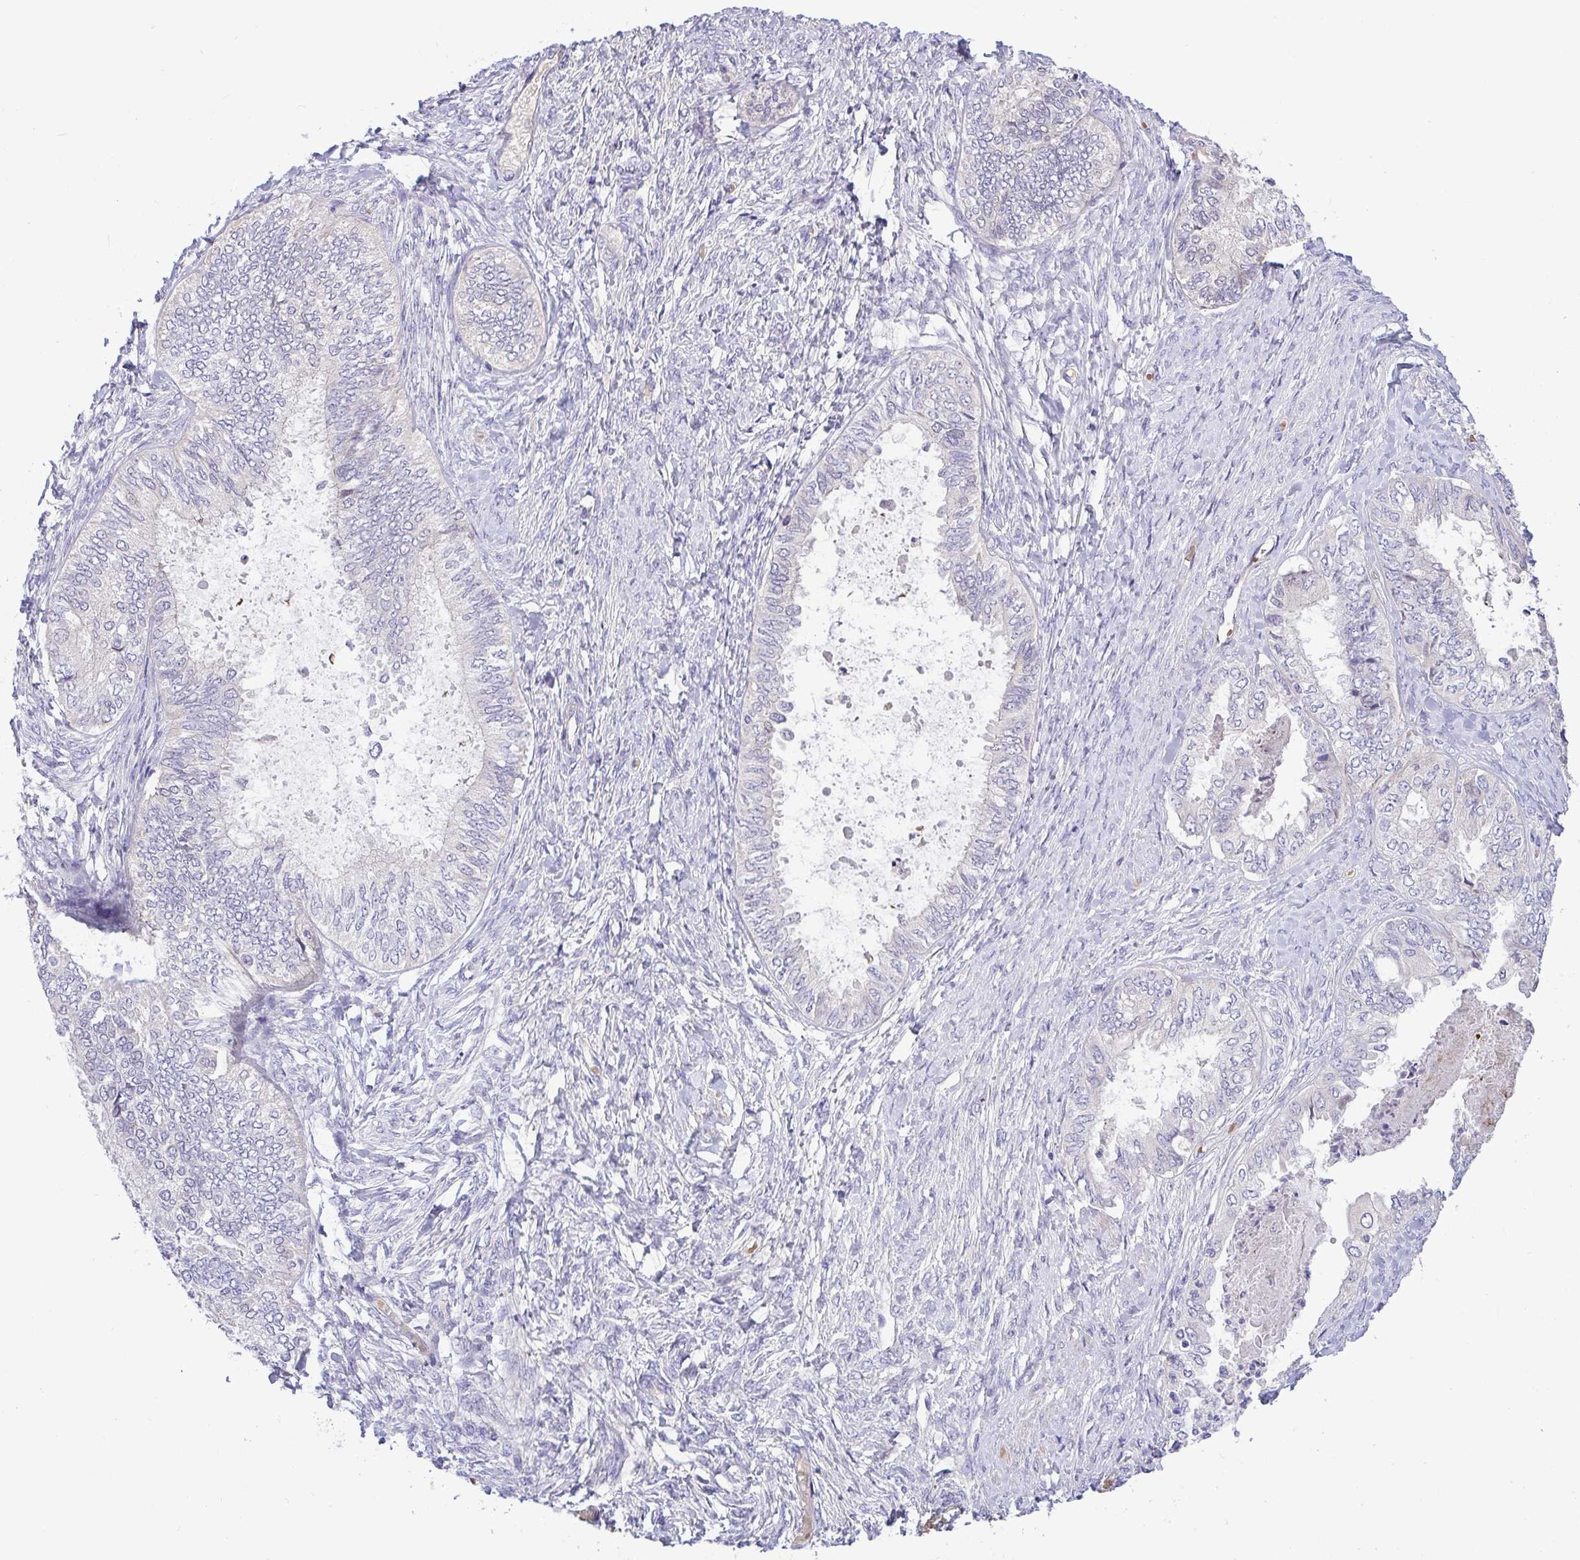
{"staining": {"intensity": "negative", "quantity": "none", "location": "none"}, "tissue": "ovarian cancer", "cell_type": "Tumor cells", "image_type": "cancer", "snomed": [{"axis": "morphology", "description": "Carcinoma, endometroid"}, {"axis": "topography", "description": "Ovary"}], "caption": "This is an immunohistochemistry (IHC) photomicrograph of ovarian cancer (endometroid carcinoma). There is no staining in tumor cells.", "gene": "MOCS1", "patient": {"sex": "female", "age": 70}}